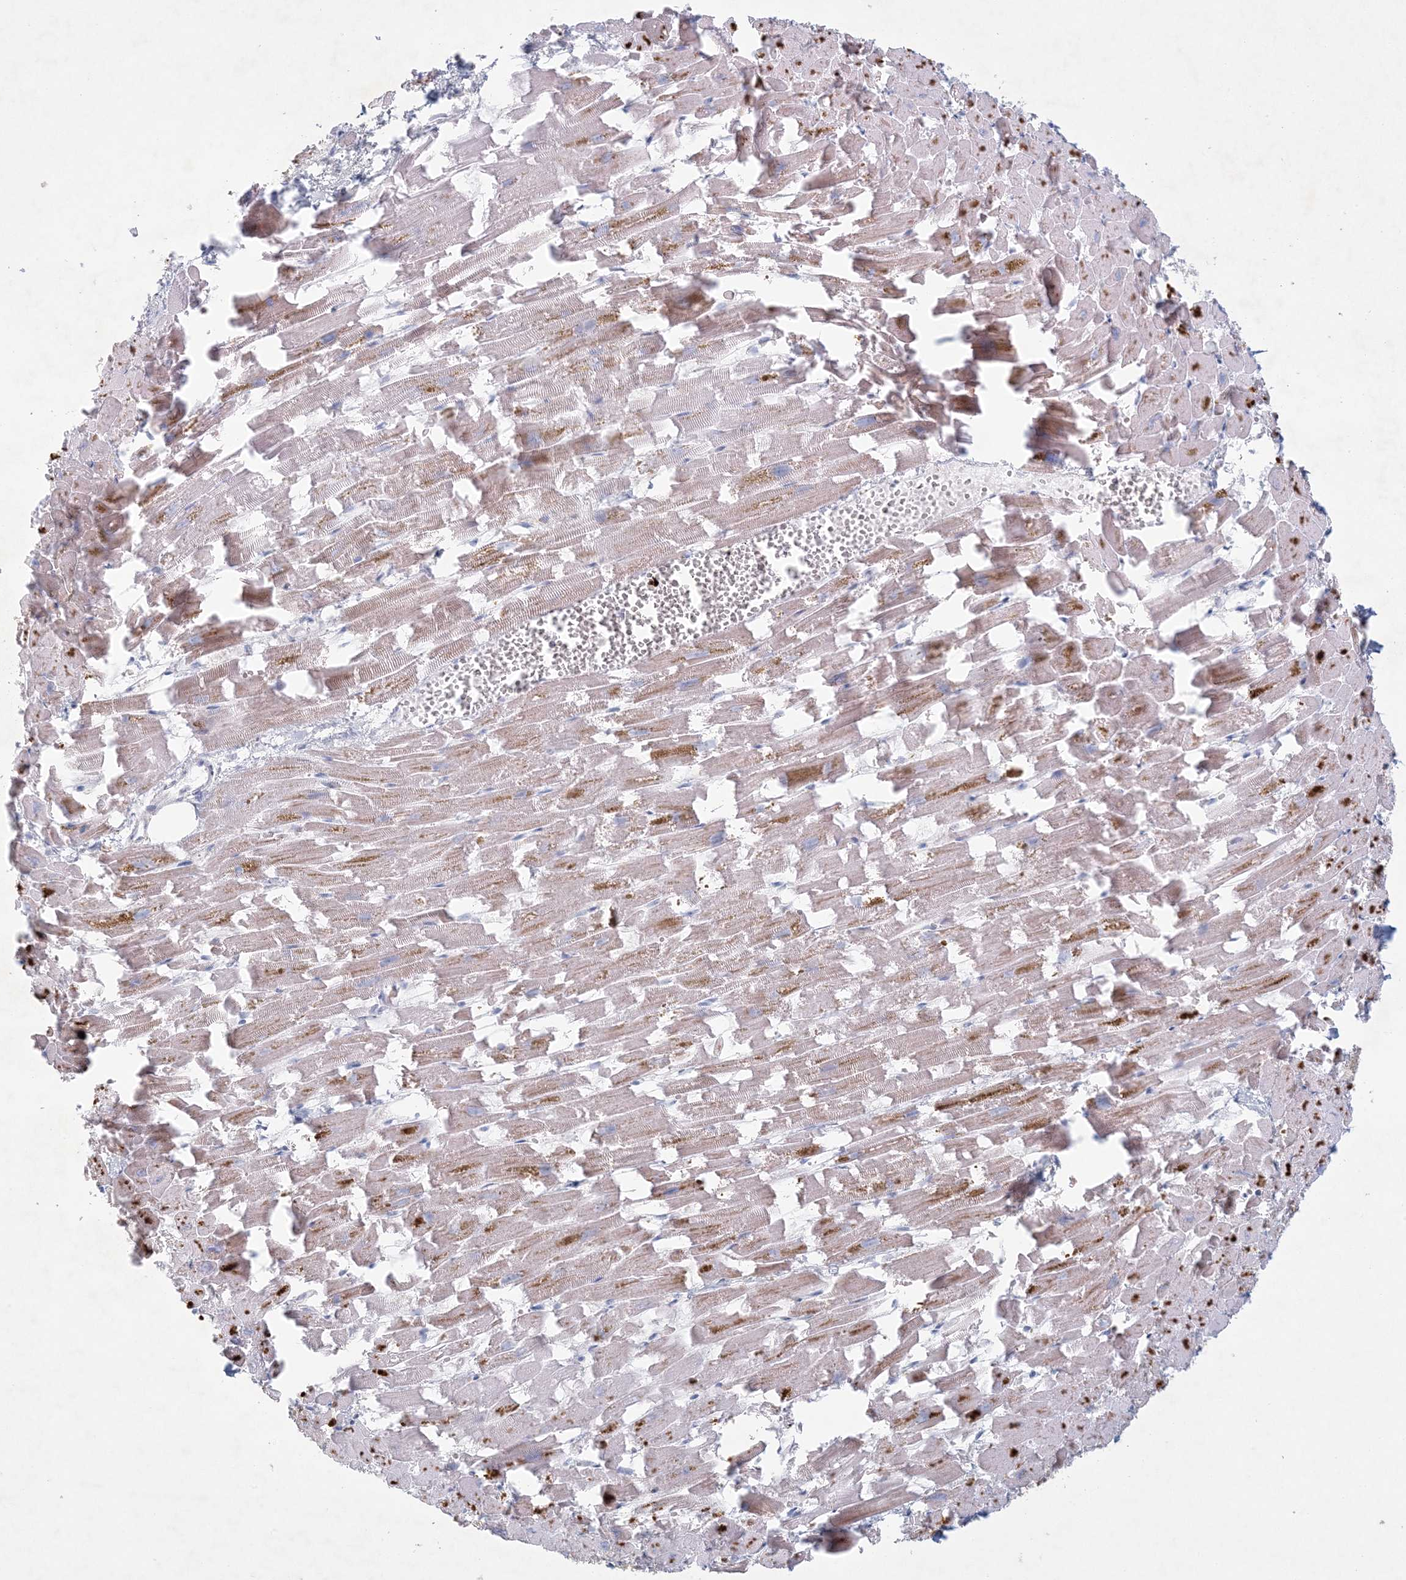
{"staining": {"intensity": "moderate", "quantity": "25%-75%", "location": "cytoplasmic/membranous"}, "tissue": "heart muscle", "cell_type": "Cardiomyocytes", "image_type": "normal", "snomed": [{"axis": "morphology", "description": "Normal tissue, NOS"}, {"axis": "topography", "description": "Heart"}], "caption": "Cardiomyocytes show medium levels of moderate cytoplasmic/membranous staining in approximately 25%-75% of cells in unremarkable human heart muscle.", "gene": "KCTD6", "patient": {"sex": "female", "age": 64}}